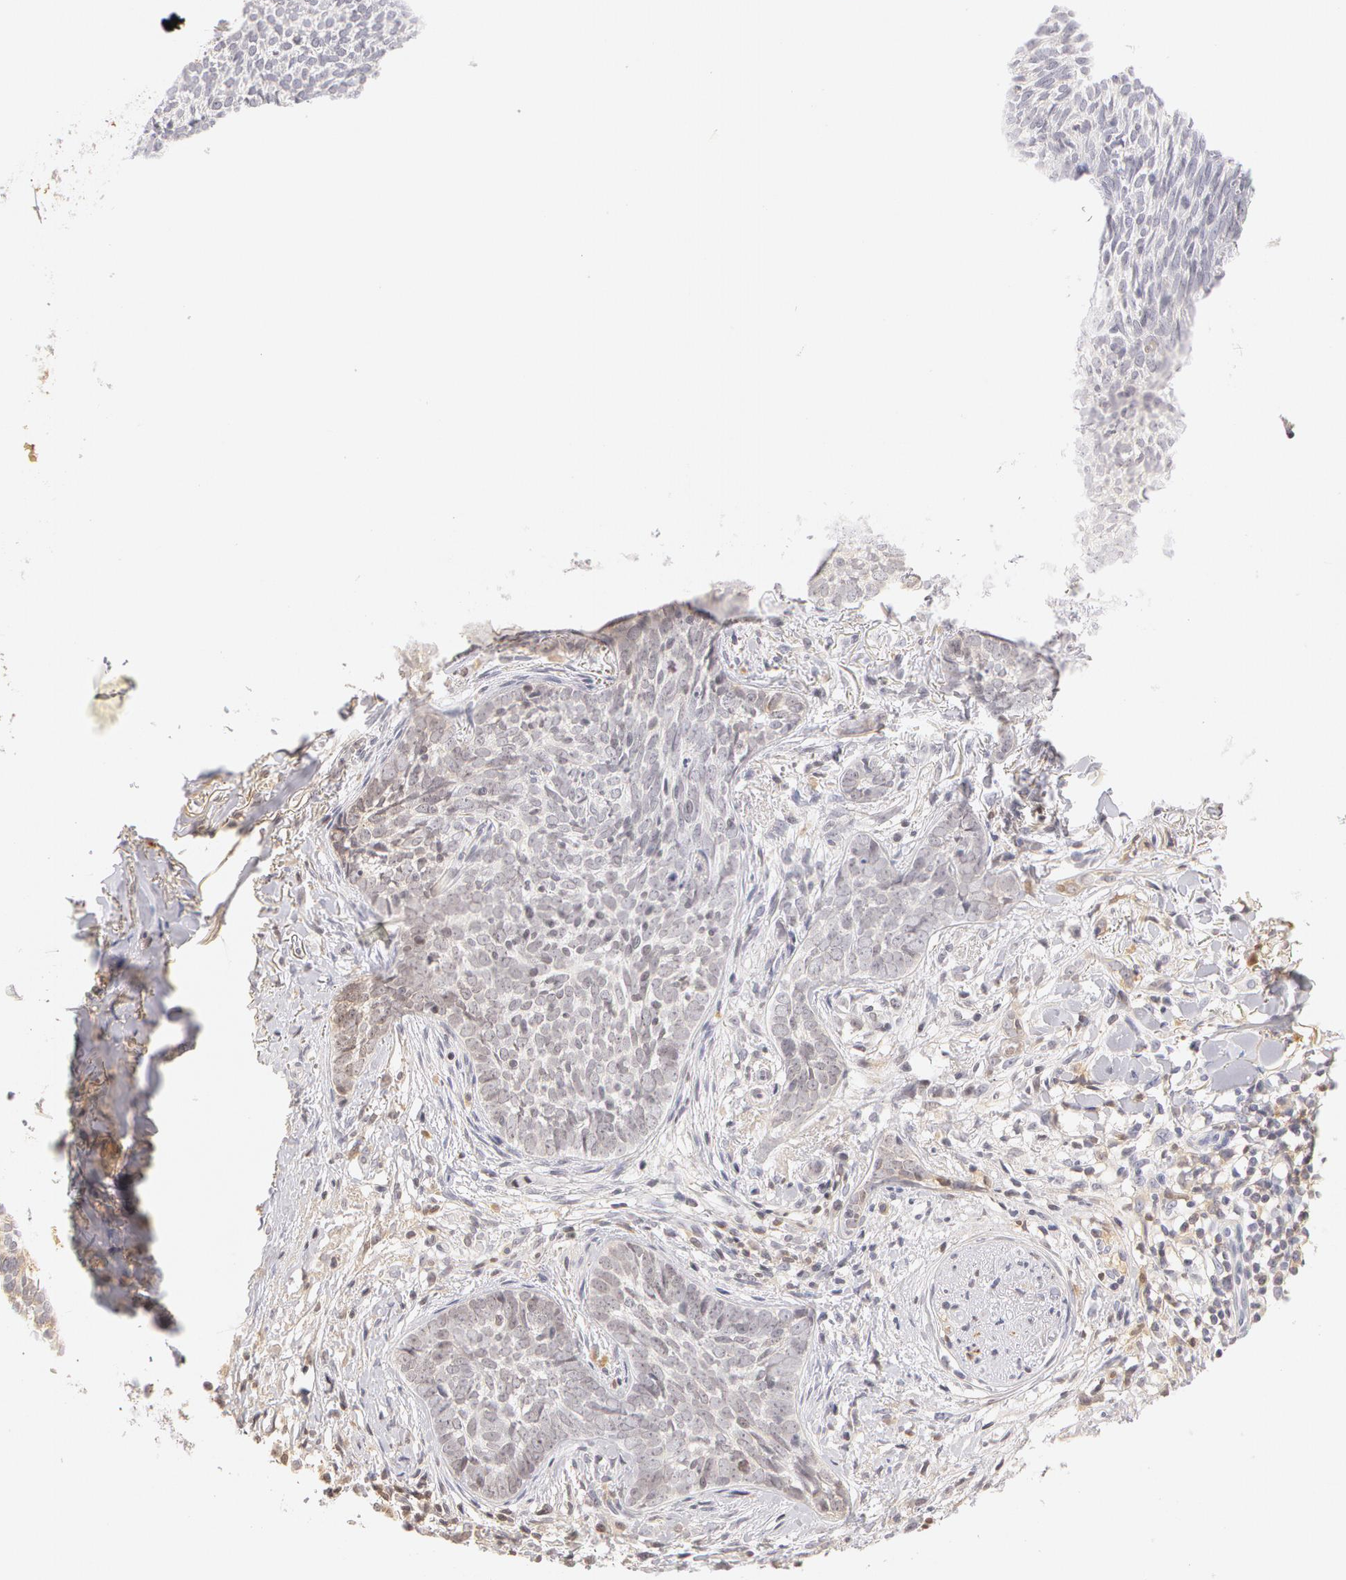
{"staining": {"intensity": "negative", "quantity": "none", "location": "none"}, "tissue": "skin cancer", "cell_type": "Tumor cells", "image_type": "cancer", "snomed": [{"axis": "morphology", "description": "Basal cell carcinoma"}, {"axis": "topography", "description": "Skin"}], "caption": "An immunohistochemistry (IHC) image of basal cell carcinoma (skin) is shown. There is no staining in tumor cells of basal cell carcinoma (skin). (DAB (3,3'-diaminobenzidine) immunohistochemistry visualized using brightfield microscopy, high magnification).", "gene": "AHSG", "patient": {"sex": "female", "age": 81}}